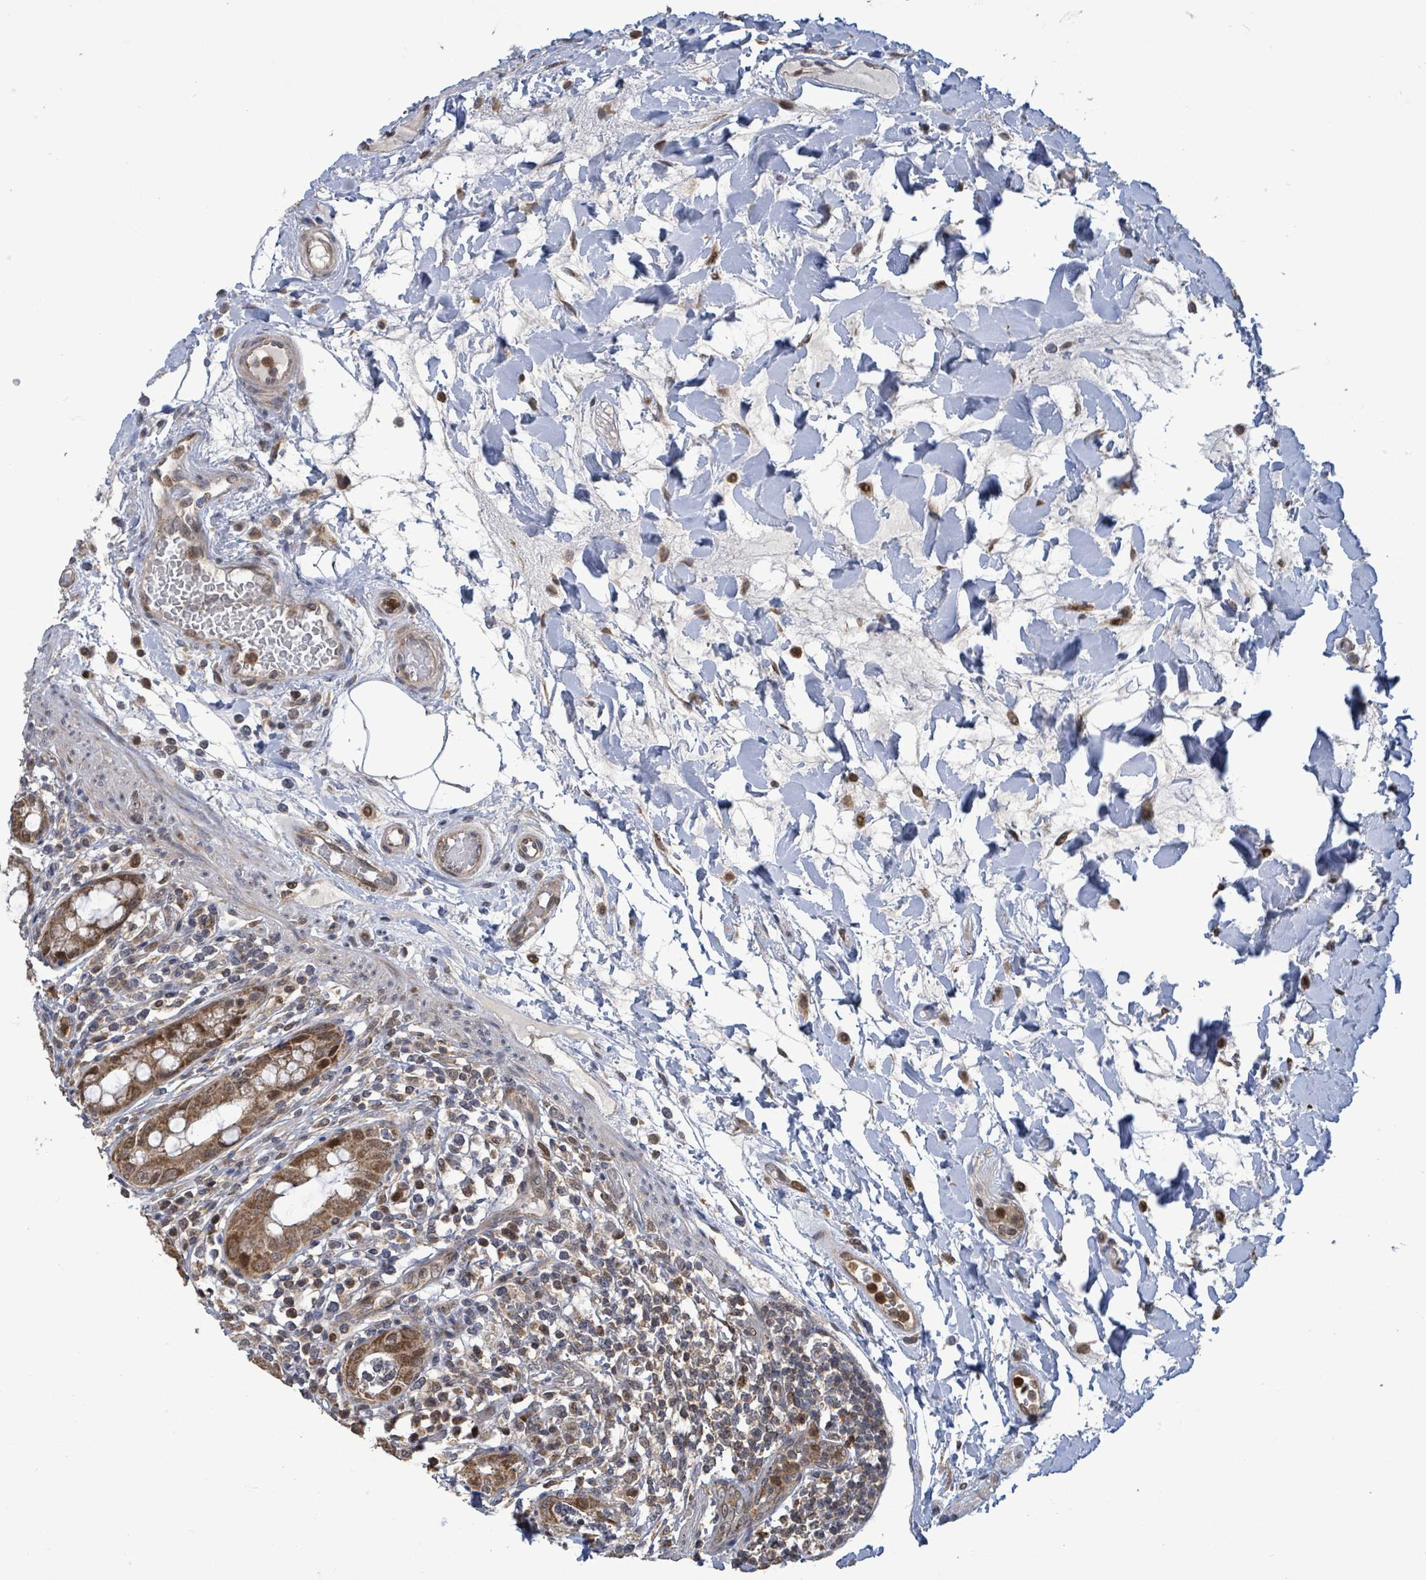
{"staining": {"intensity": "moderate", "quantity": ">75%", "location": "cytoplasmic/membranous,nuclear"}, "tissue": "rectum", "cell_type": "Glandular cells", "image_type": "normal", "snomed": [{"axis": "morphology", "description": "Normal tissue, NOS"}, {"axis": "topography", "description": "Rectum"}], "caption": "Immunohistochemistry image of benign human rectum stained for a protein (brown), which reveals medium levels of moderate cytoplasmic/membranous,nuclear expression in about >75% of glandular cells.", "gene": "COQ6", "patient": {"sex": "female", "age": 57}}